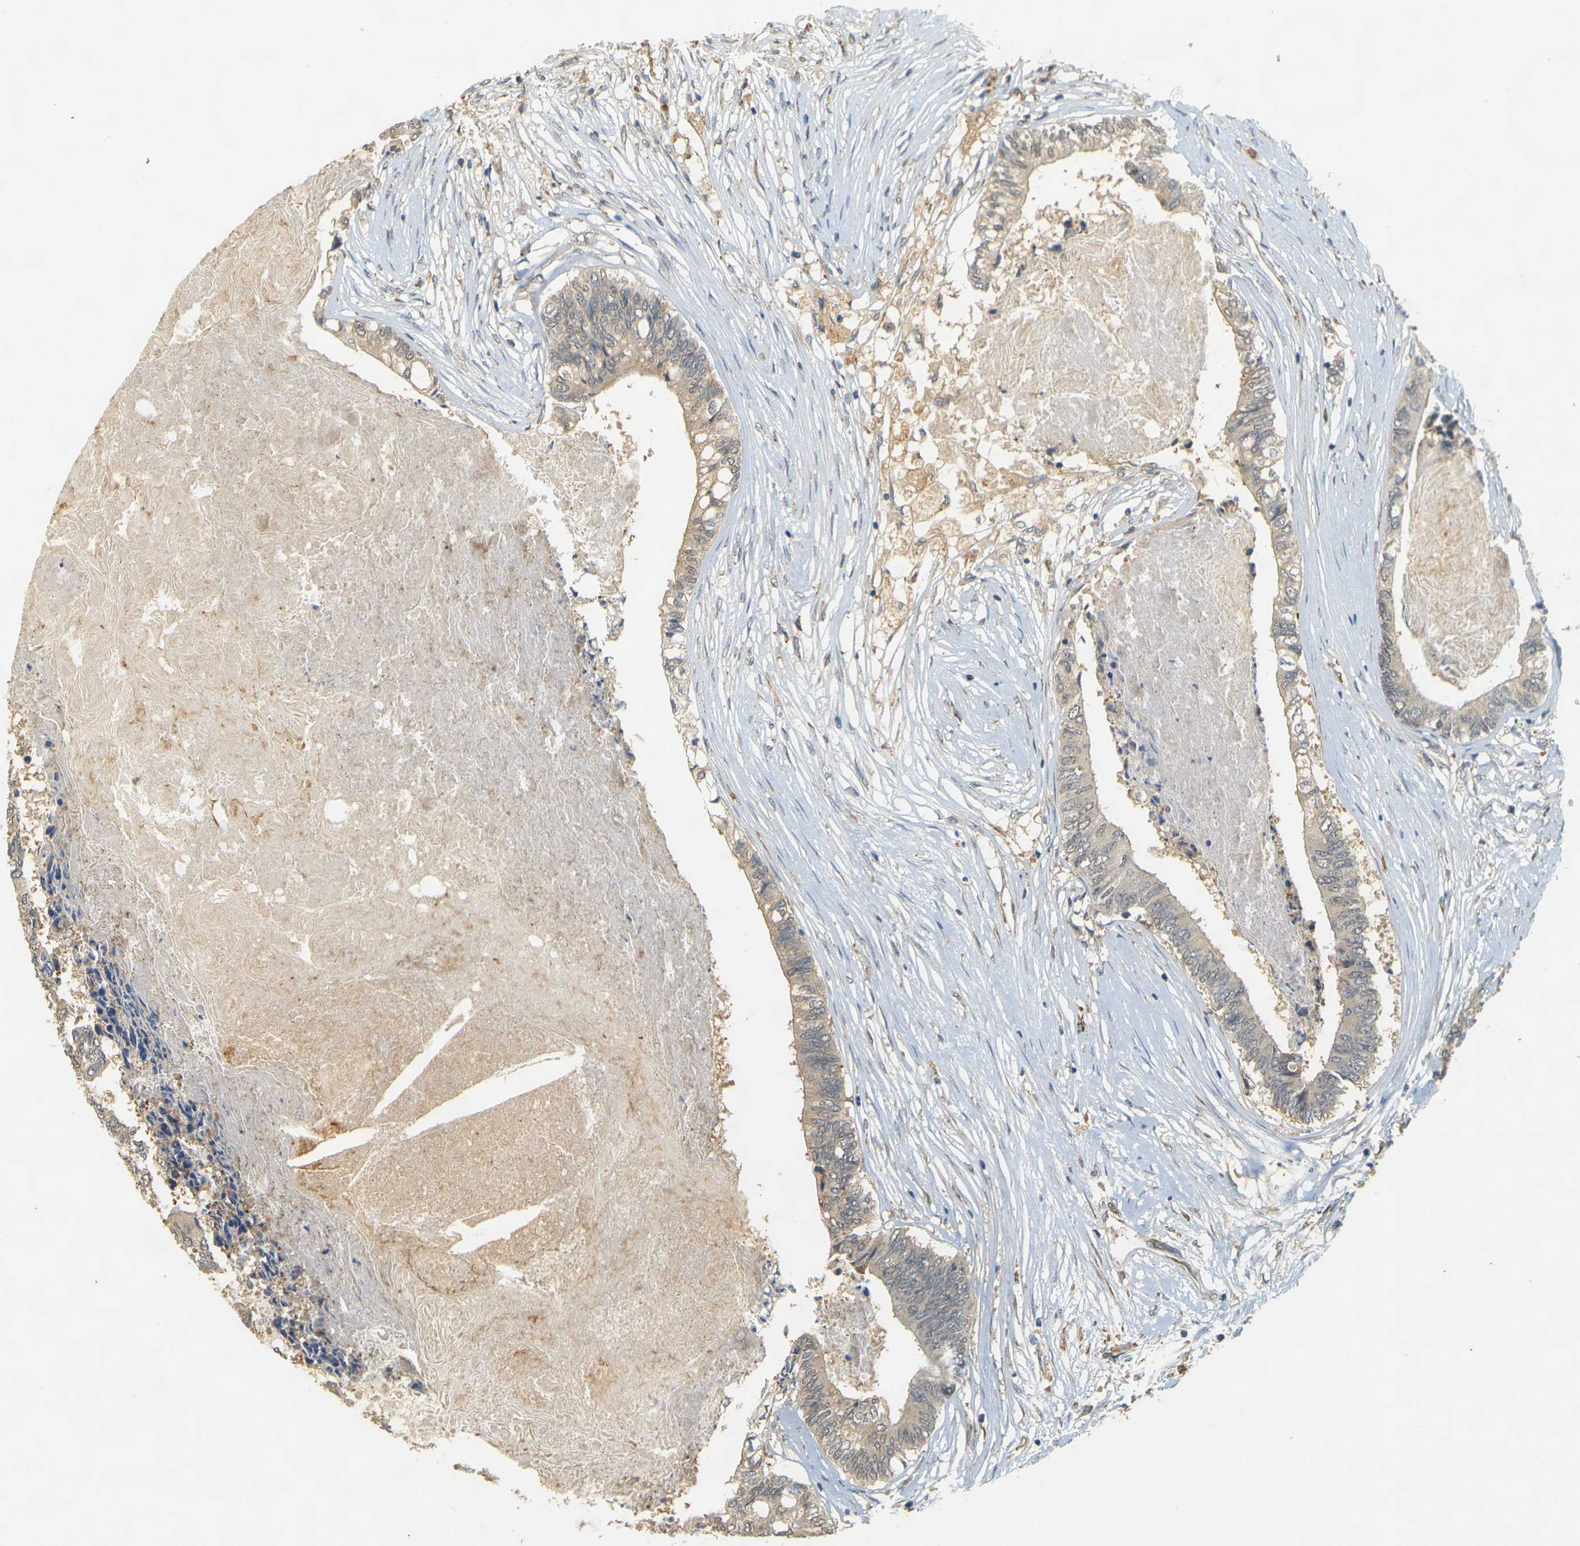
{"staining": {"intensity": "moderate", "quantity": ">75%", "location": "cytoplasmic/membranous"}, "tissue": "colorectal cancer", "cell_type": "Tumor cells", "image_type": "cancer", "snomed": [{"axis": "morphology", "description": "Adenocarcinoma, NOS"}, {"axis": "topography", "description": "Rectum"}], "caption": "Protein expression analysis of human colorectal cancer reveals moderate cytoplasmic/membranous expression in approximately >75% of tumor cells. Using DAB (brown) and hematoxylin (blue) stains, captured at high magnification using brightfield microscopy.", "gene": "MEGF9", "patient": {"sex": "male", "age": 63}}